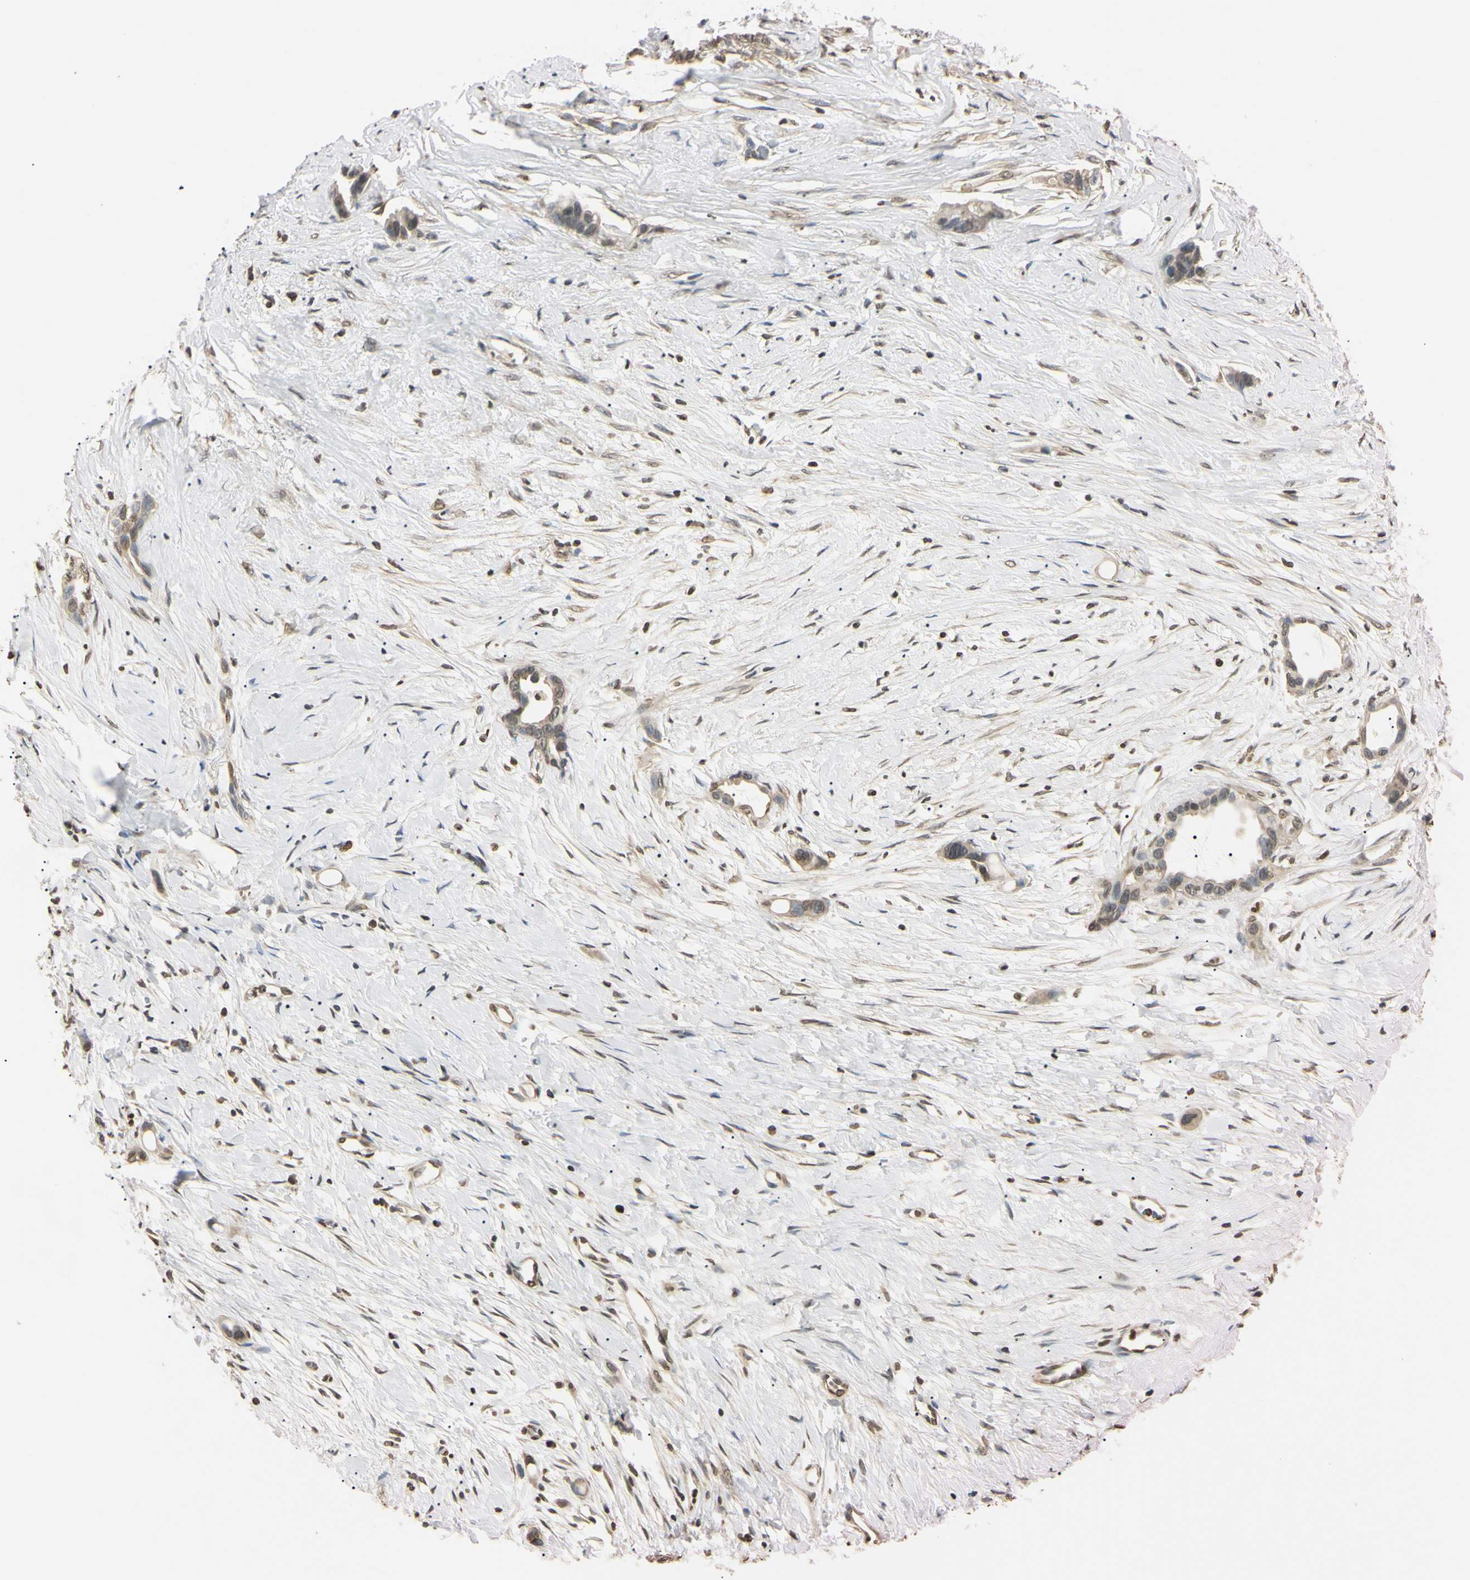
{"staining": {"intensity": "weak", "quantity": "25%-75%", "location": "nuclear"}, "tissue": "liver cancer", "cell_type": "Tumor cells", "image_type": "cancer", "snomed": [{"axis": "morphology", "description": "Cholangiocarcinoma"}, {"axis": "topography", "description": "Liver"}], "caption": "Protein staining by immunohistochemistry (IHC) exhibits weak nuclear expression in about 25%-75% of tumor cells in liver cholangiocarcinoma.", "gene": "CDC45", "patient": {"sex": "female", "age": 65}}